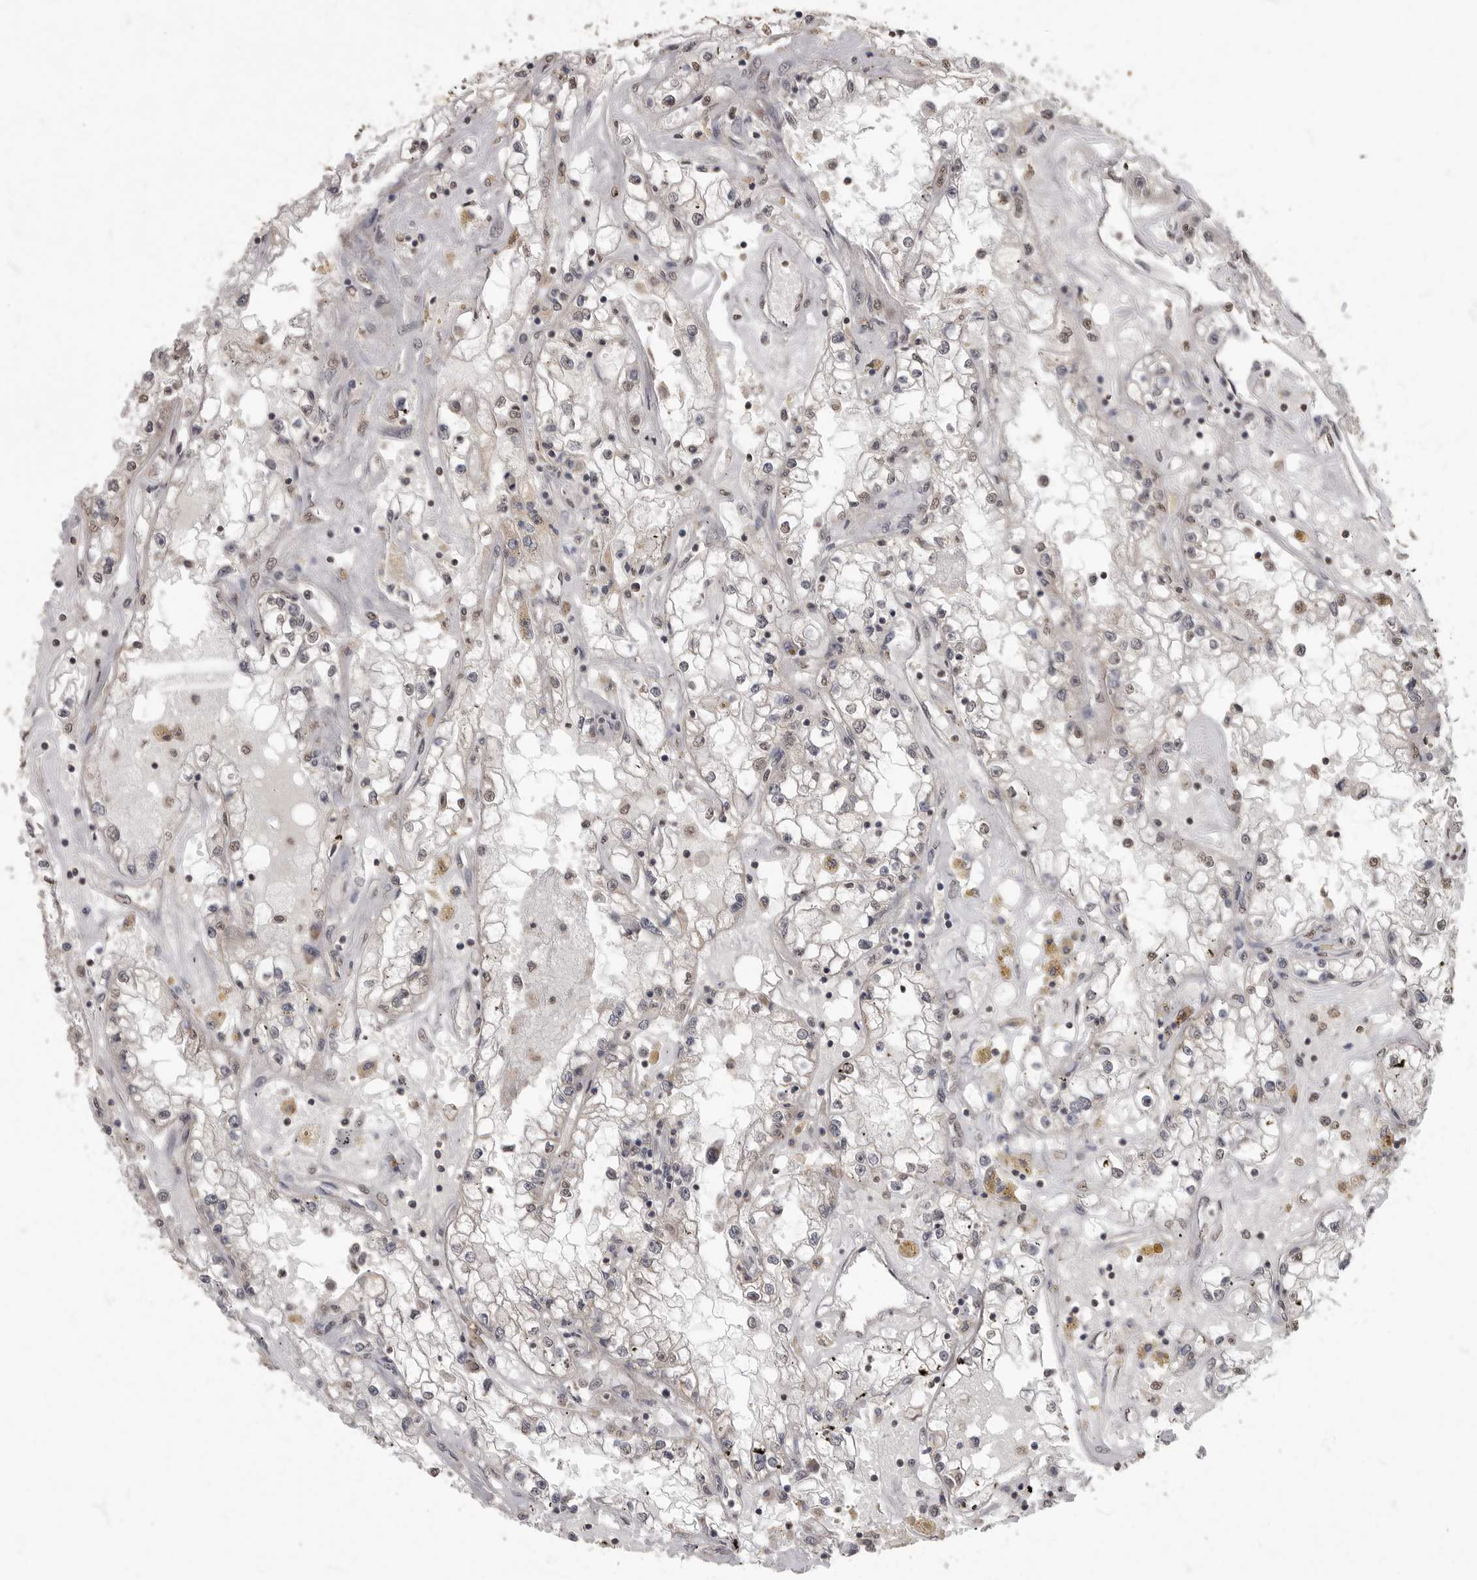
{"staining": {"intensity": "weak", "quantity": "<25%", "location": "cytoplasmic/membranous"}, "tissue": "renal cancer", "cell_type": "Tumor cells", "image_type": "cancer", "snomed": [{"axis": "morphology", "description": "Adenocarcinoma, NOS"}, {"axis": "topography", "description": "Kidney"}], "caption": "DAB (3,3'-diaminobenzidine) immunohistochemical staining of renal adenocarcinoma displays no significant staining in tumor cells.", "gene": "MAFG", "patient": {"sex": "male", "age": 56}}